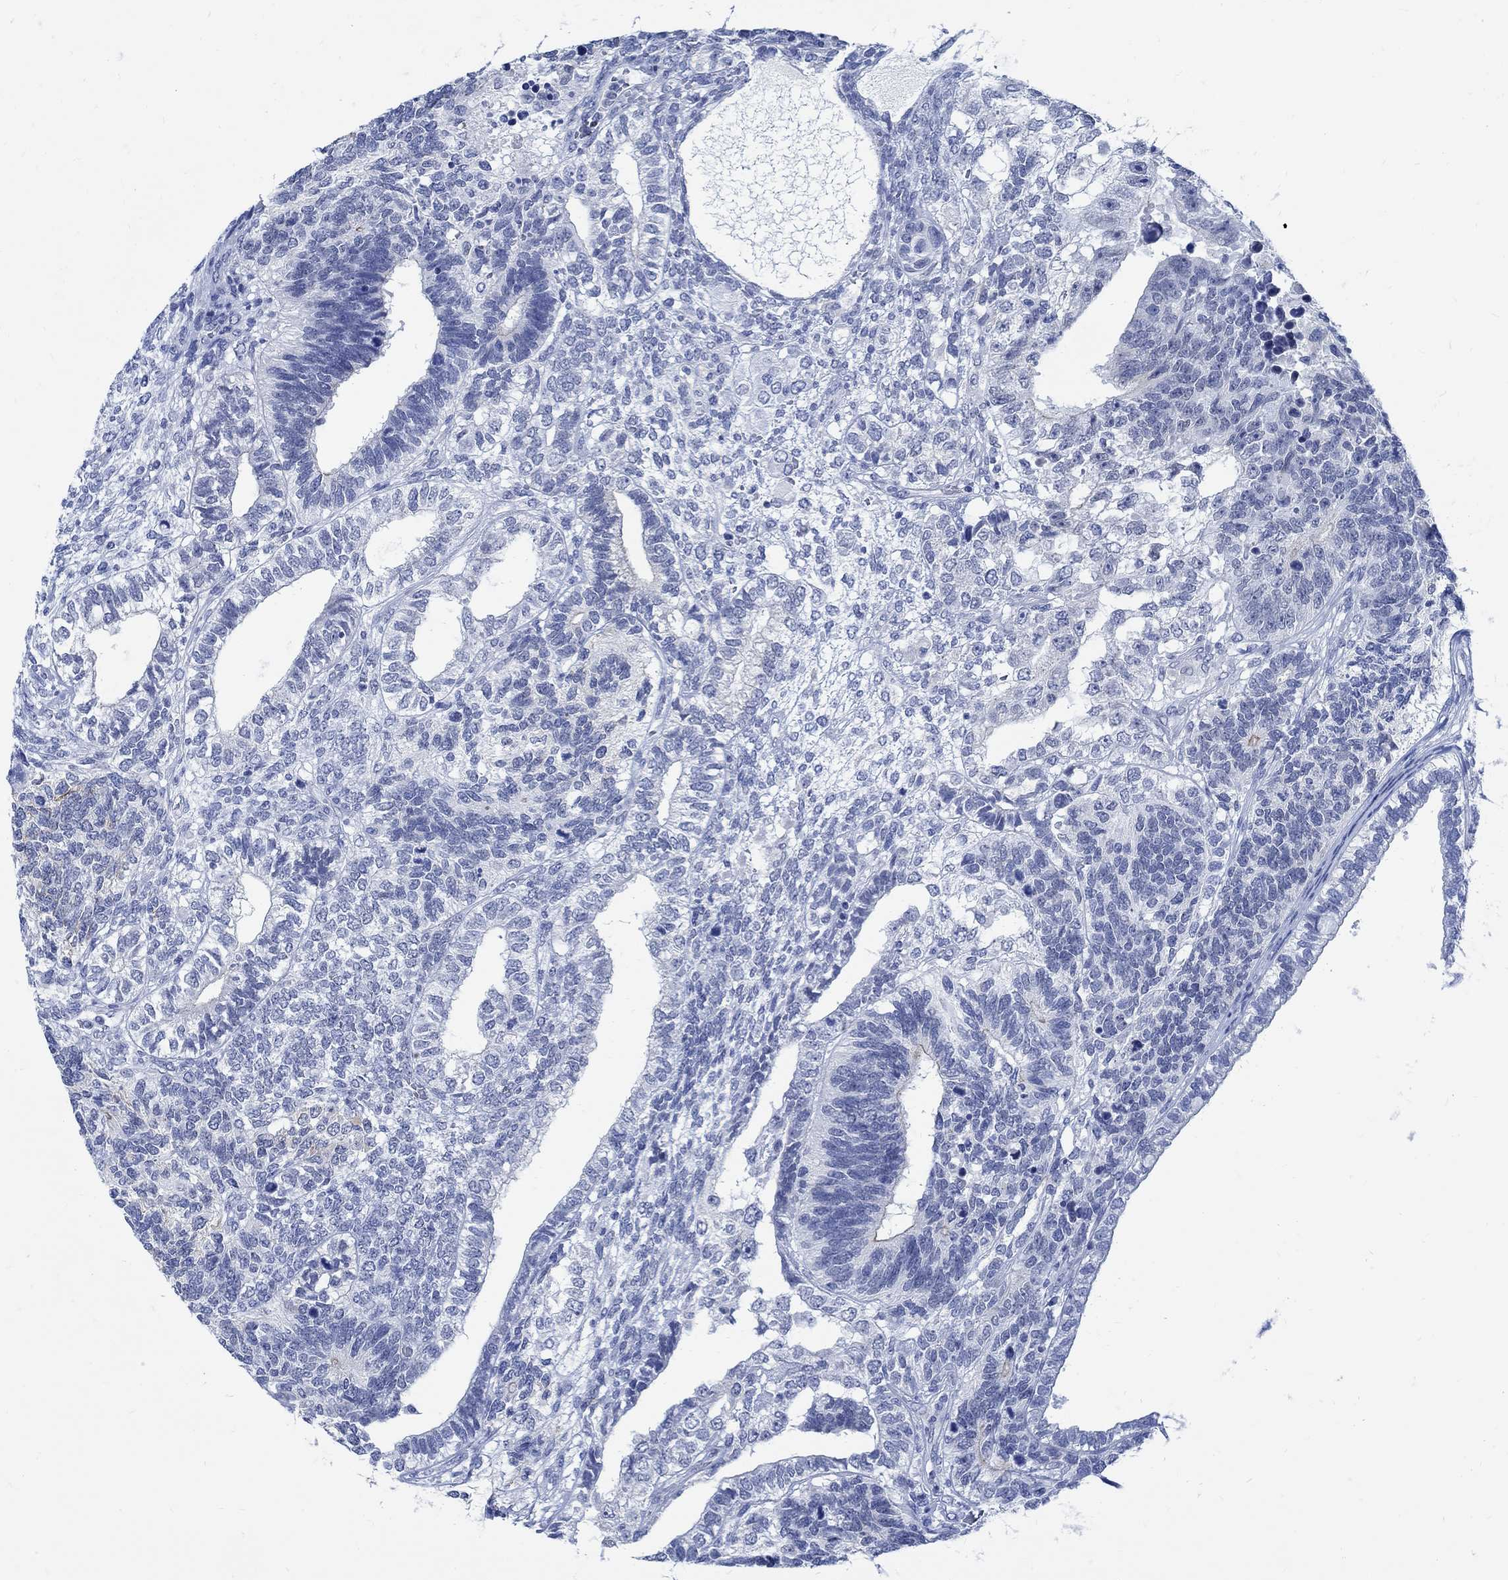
{"staining": {"intensity": "weak", "quantity": "<25%", "location": "cytoplasmic/membranous"}, "tissue": "testis cancer", "cell_type": "Tumor cells", "image_type": "cancer", "snomed": [{"axis": "morphology", "description": "Seminoma, NOS"}, {"axis": "morphology", "description": "Carcinoma, Embryonal, NOS"}, {"axis": "topography", "description": "Testis"}], "caption": "DAB immunohistochemical staining of seminoma (testis) shows no significant staining in tumor cells.", "gene": "CAMK2N1", "patient": {"sex": "male", "age": 41}}